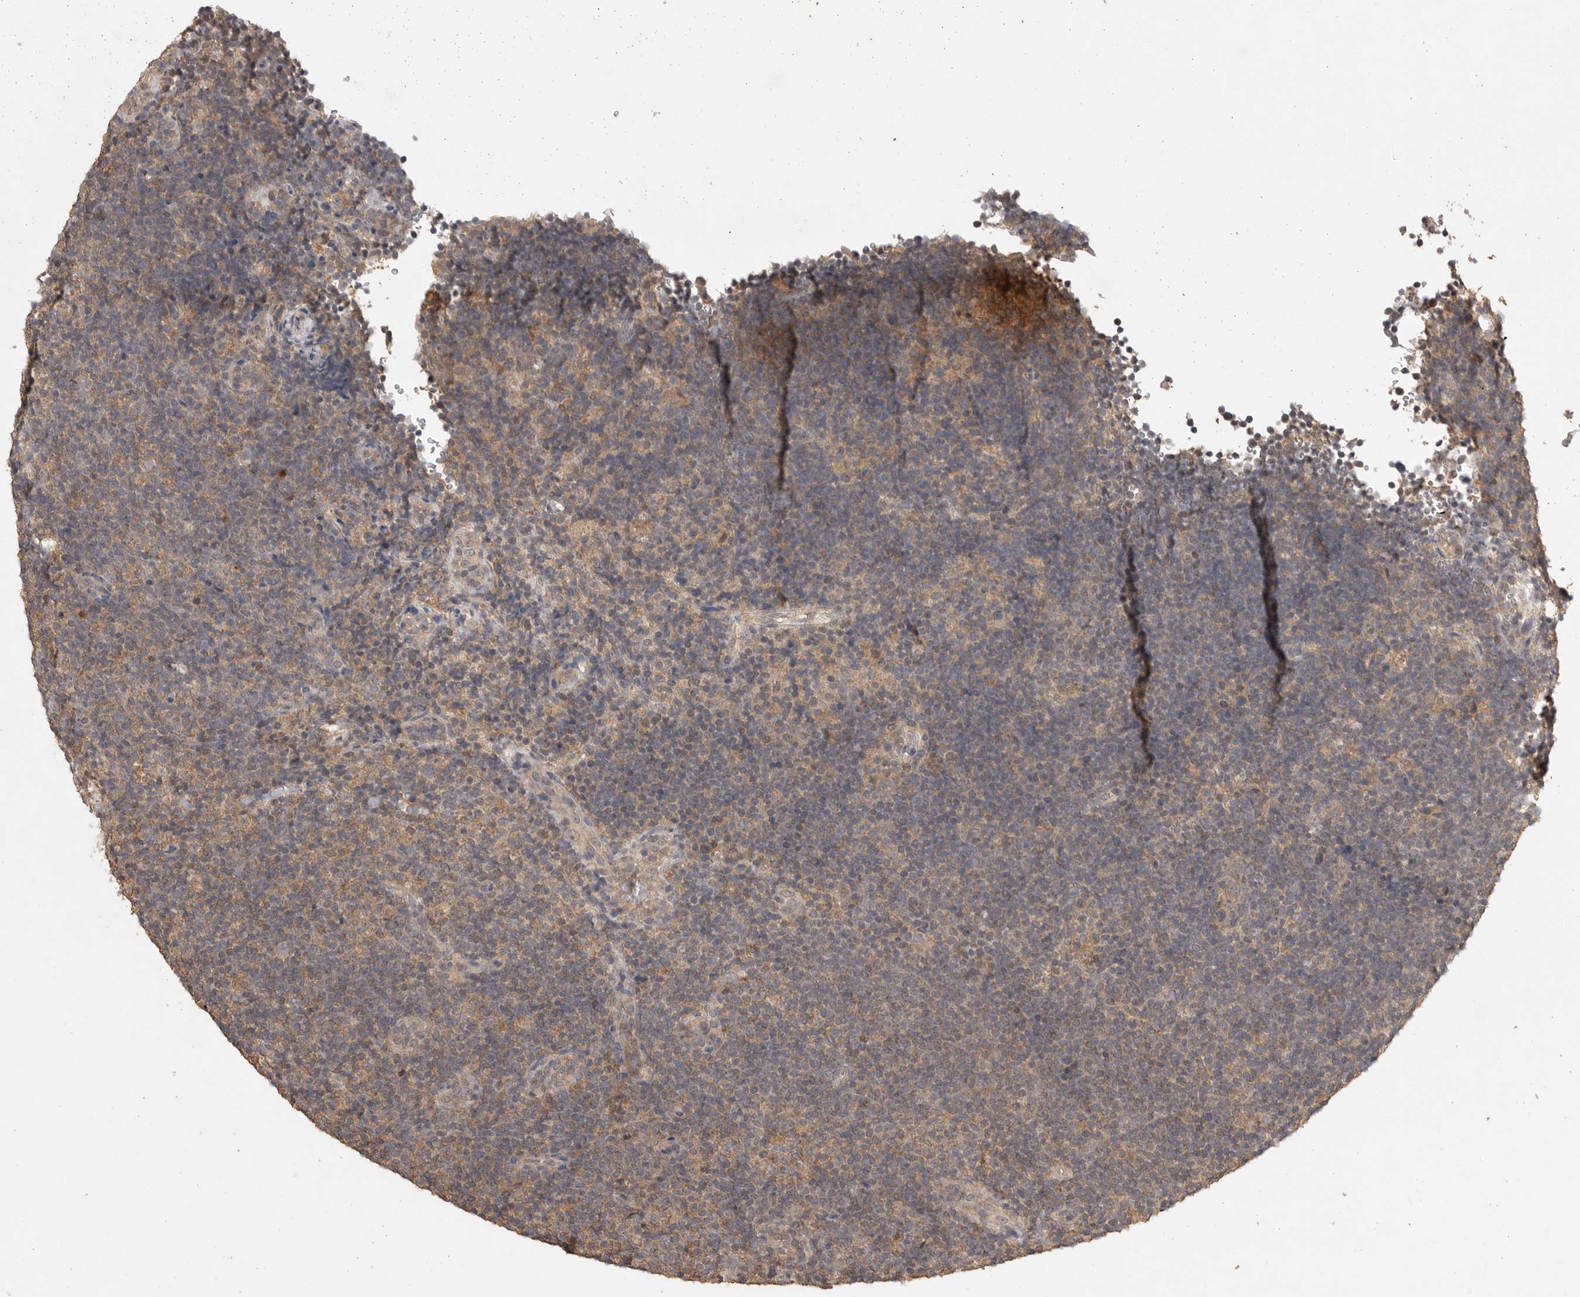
{"staining": {"intensity": "weak", "quantity": ">75%", "location": "cytoplasmic/membranous"}, "tissue": "lymphoma", "cell_type": "Tumor cells", "image_type": "cancer", "snomed": [{"axis": "morphology", "description": "Hodgkin's disease, NOS"}, {"axis": "topography", "description": "Lymph node"}], "caption": "Immunohistochemistry of human lymphoma displays low levels of weak cytoplasmic/membranous expression in about >75% of tumor cells. (DAB = brown stain, brightfield microscopy at high magnification).", "gene": "ADAMTS4", "patient": {"sex": "female", "age": 57}}